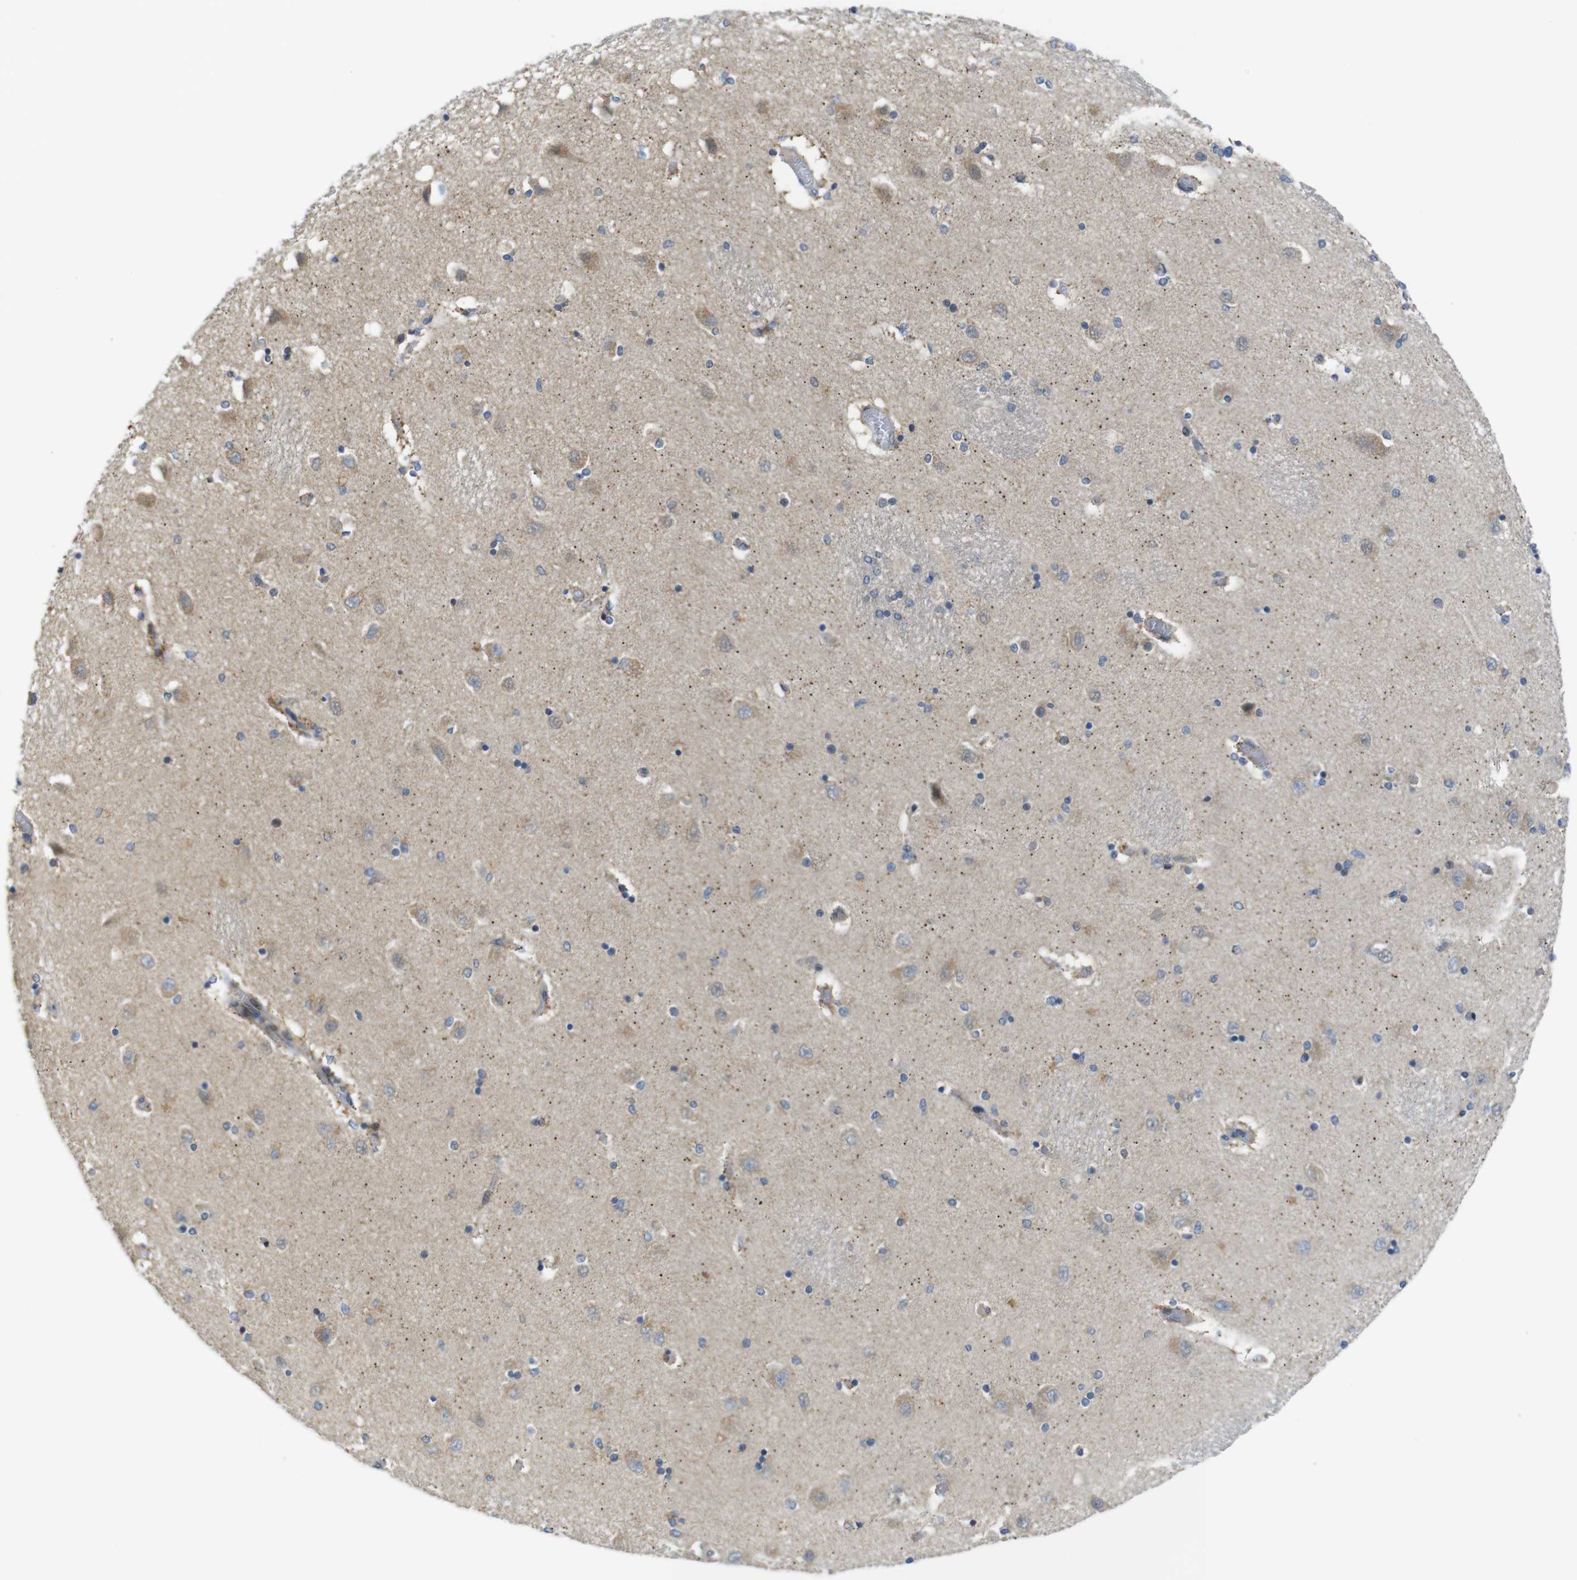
{"staining": {"intensity": "moderate", "quantity": "<25%", "location": "cytoplasmic/membranous"}, "tissue": "hippocampus", "cell_type": "Glial cells", "image_type": "normal", "snomed": [{"axis": "morphology", "description": "Normal tissue, NOS"}, {"axis": "topography", "description": "Hippocampus"}], "caption": "A high-resolution image shows immunohistochemistry (IHC) staining of benign hippocampus, which reveals moderate cytoplasmic/membranous expression in about <25% of glial cells. (DAB IHC, brown staining for protein, blue staining for nuclei).", "gene": "MARCHF1", "patient": {"sex": "female", "age": 54}}